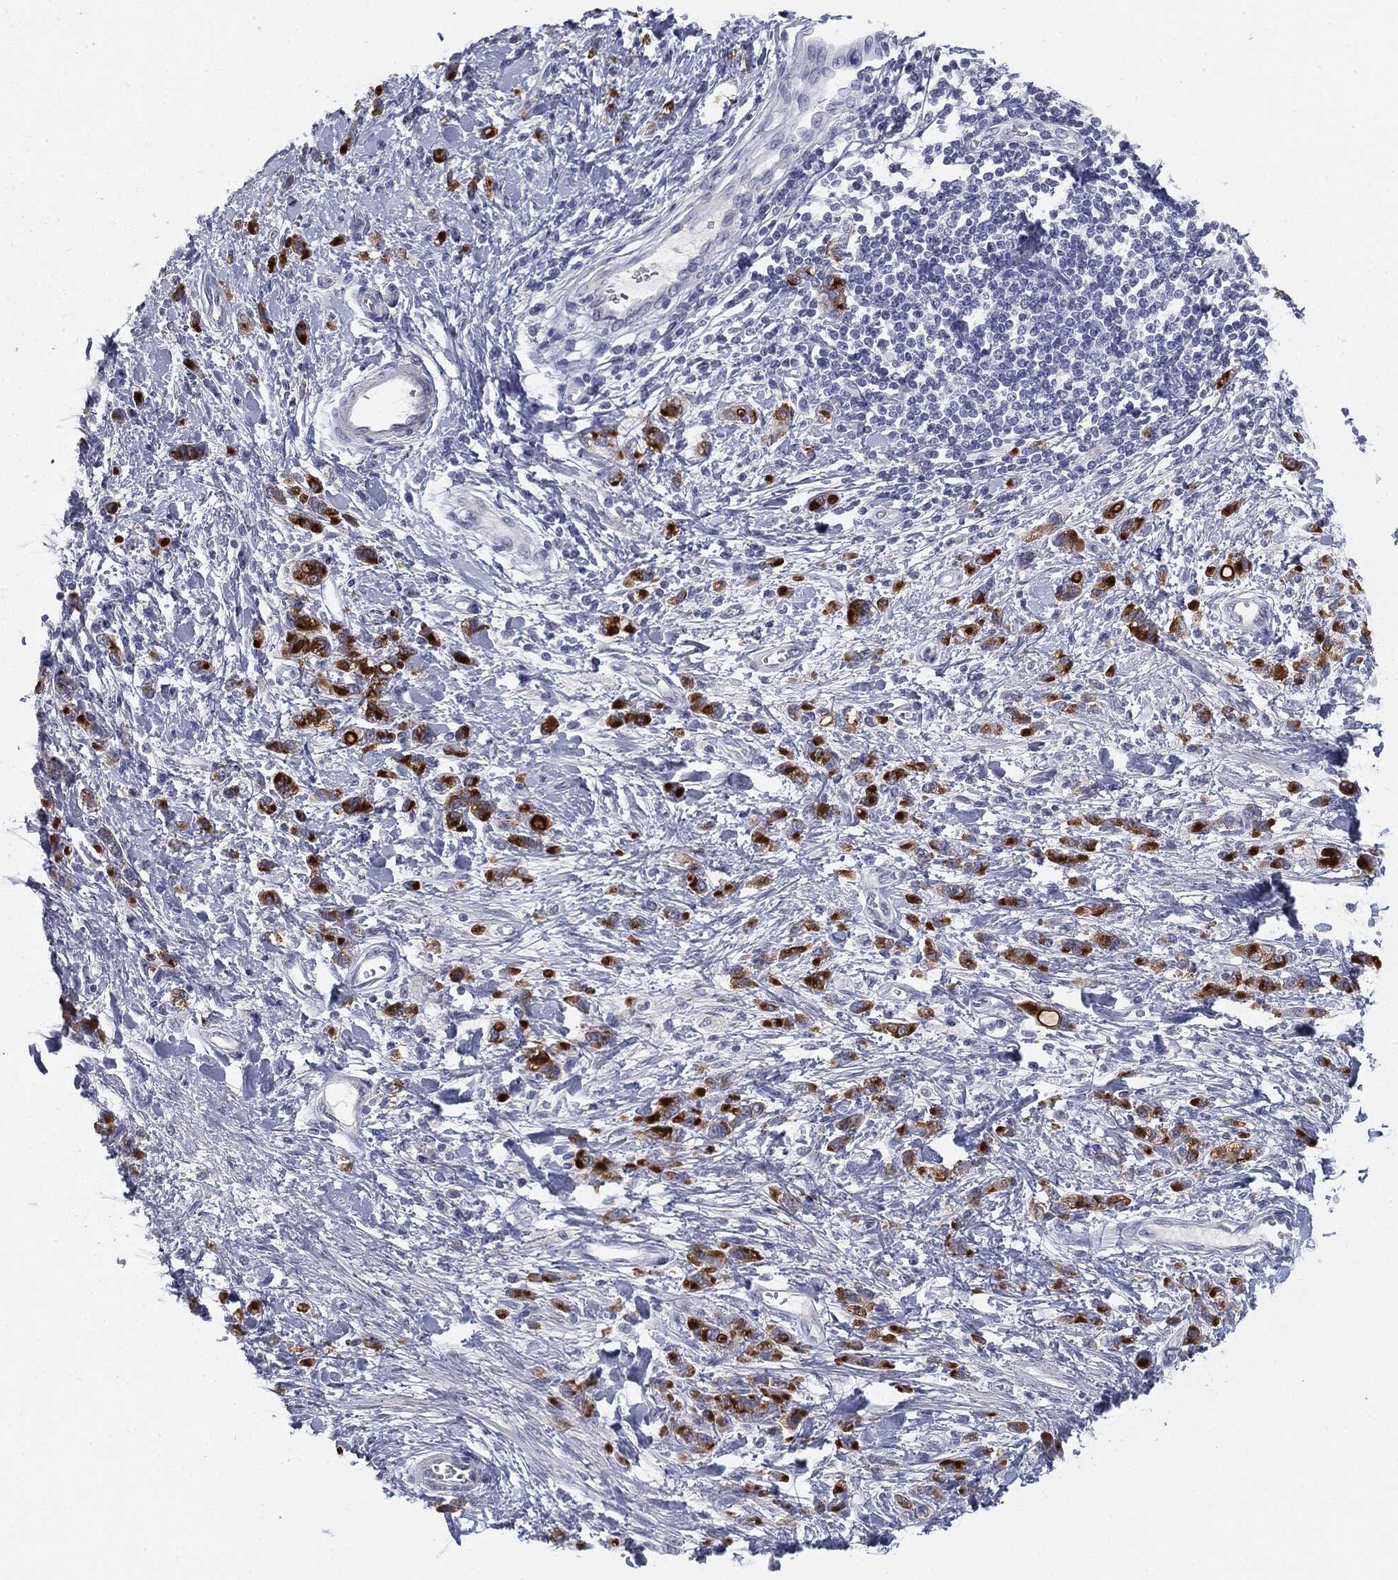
{"staining": {"intensity": "strong", "quantity": ">75%", "location": "cytoplasmic/membranous"}, "tissue": "stomach cancer", "cell_type": "Tumor cells", "image_type": "cancer", "snomed": [{"axis": "morphology", "description": "Adenocarcinoma, NOS"}, {"axis": "topography", "description": "Stomach"}], "caption": "A brown stain highlights strong cytoplasmic/membranous positivity of a protein in stomach adenocarcinoma tumor cells. The staining was performed using DAB (3,3'-diaminobenzidine) to visualize the protein expression in brown, while the nuclei were stained in blue with hematoxylin (Magnification: 20x).", "gene": "MUC1", "patient": {"sex": "male", "age": 77}}